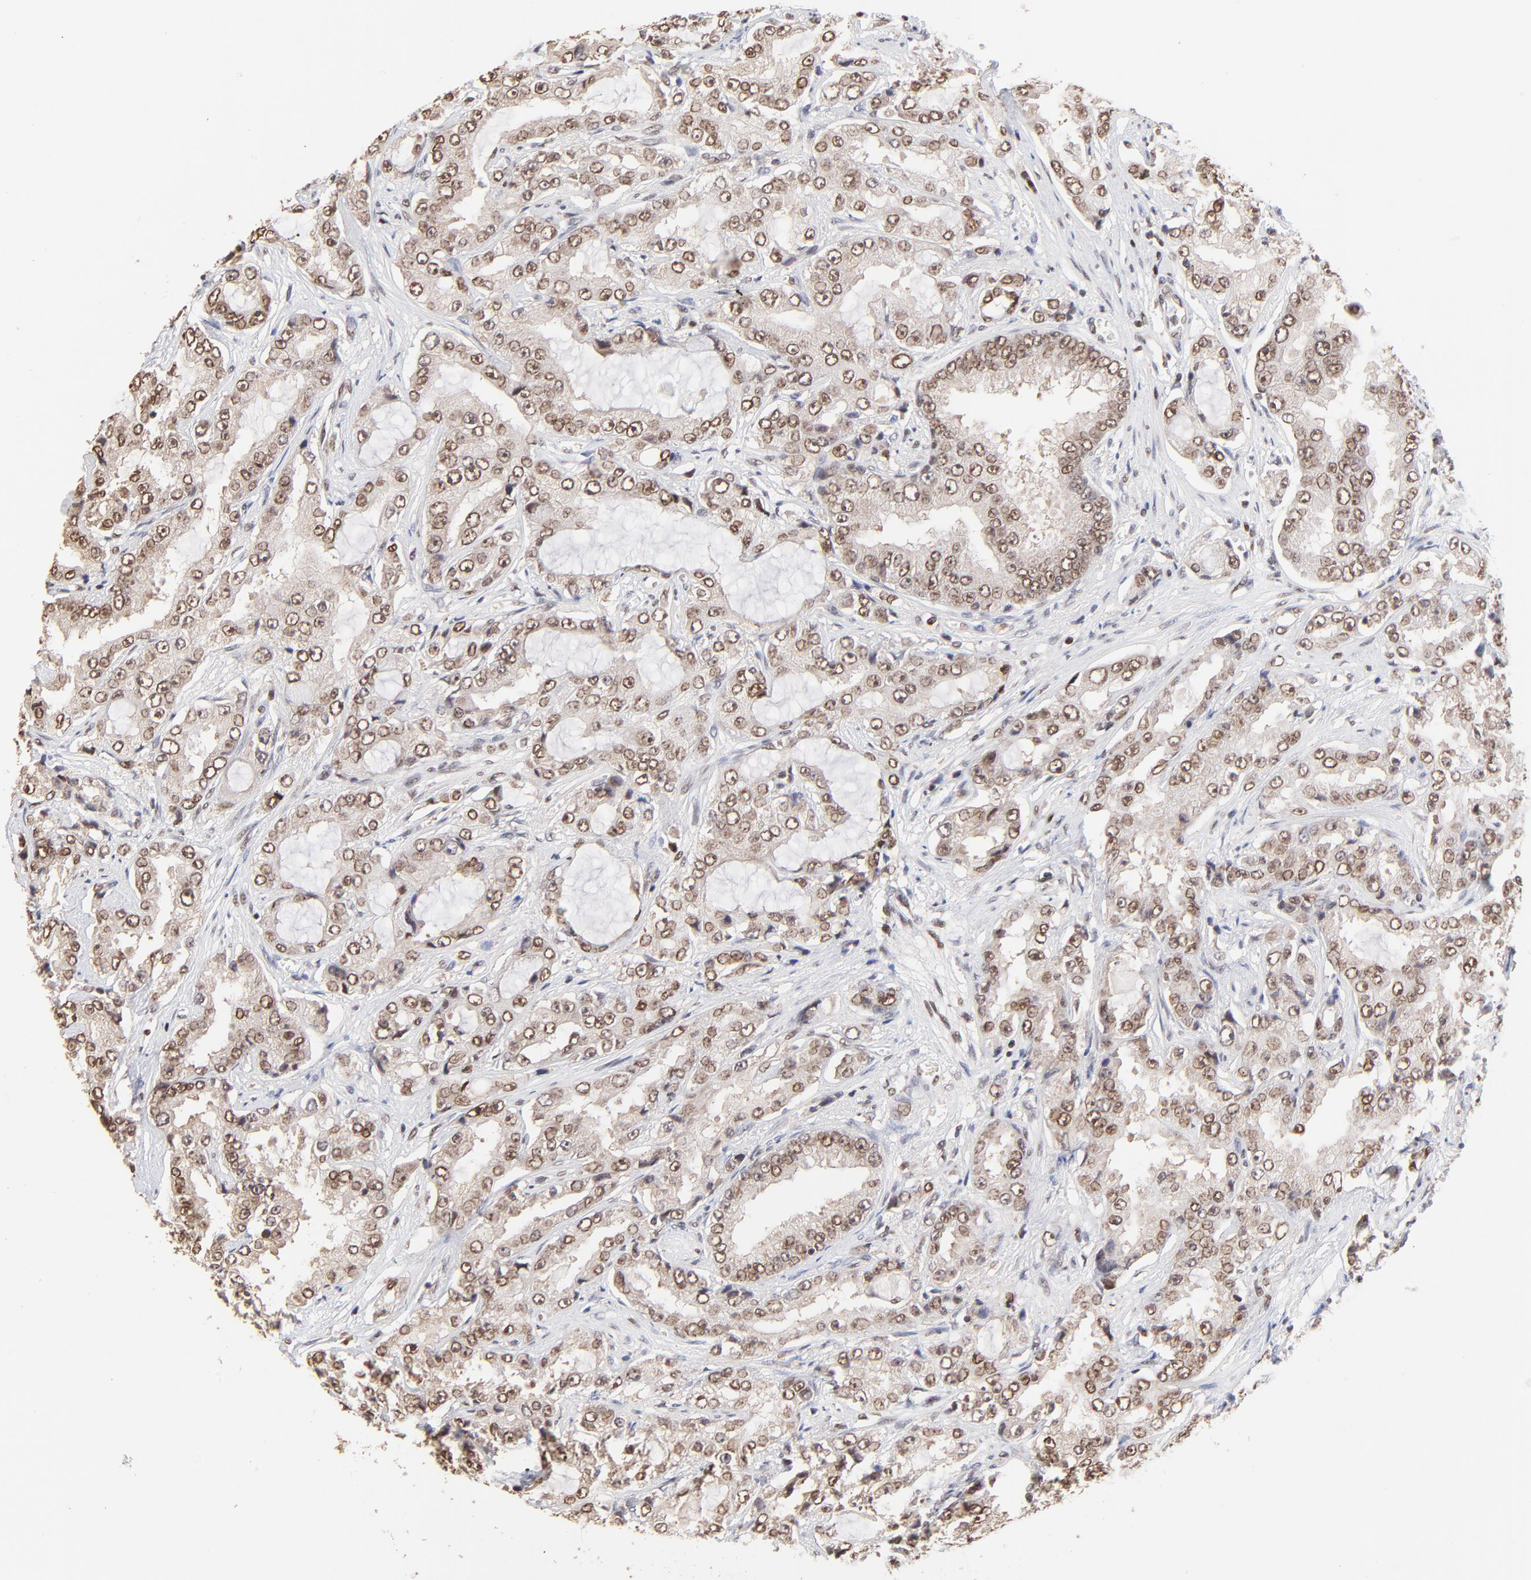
{"staining": {"intensity": "moderate", "quantity": ">75%", "location": "cytoplasmic/membranous,nuclear"}, "tissue": "prostate cancer", "cell_type": "Tumor cells", "image_type": "cancer", "snomed": [{"axis": "morphology", "description": "Adenocarcinoma, High grade"}, {"axis": "topography", "description": "Prostate"}], "caption": "A micrograph of human prostate cancer stained for a protein displays moderate cytoplasmic/membranous and nuclear brown staining in tumor cells. (brown staining indicates protein expression, while blue staining denotes nuclei).", "gene": "DSN1", "patient": {"sex": "male", "age": 73}}